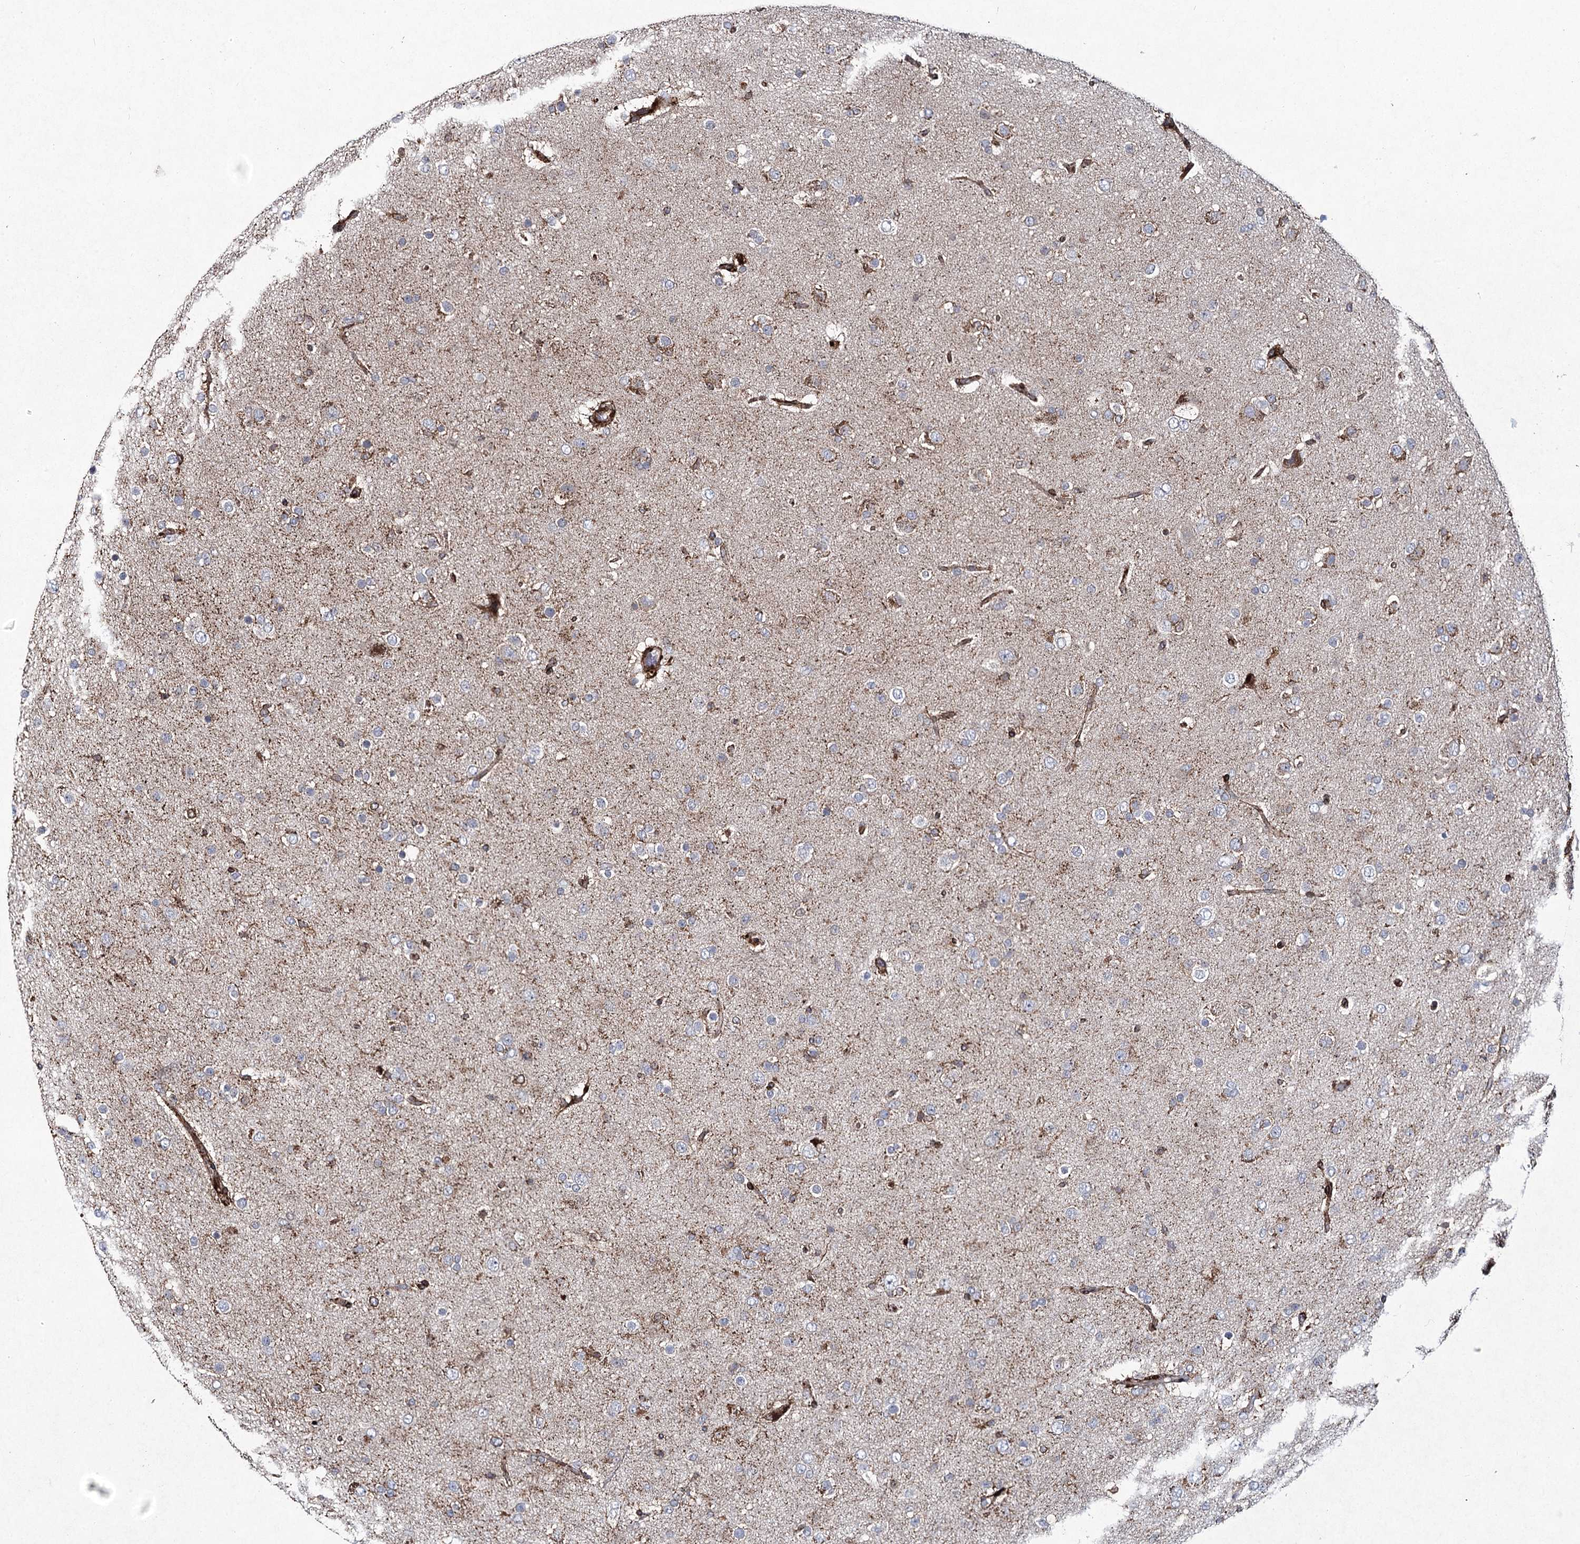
{"staining": {"intensity": "negative", "quantity": "none", "location": "none"}, "tissue": "glioma", "cell_type": "Tumor cells", "image_type": "cancer", "snomed": [{"axis": "morphology", "description": "Glioma, malignant, Low grade"}, {"axis": "topography", "description": "Brain"}], "caption": "An immunohistochemistry (IHC) photomicrograph of glioma is shown. There is no staining in tumor cells of glioma.", "gene": "DCUN1D4", "patient": {"sex": "male", "age": 65}}